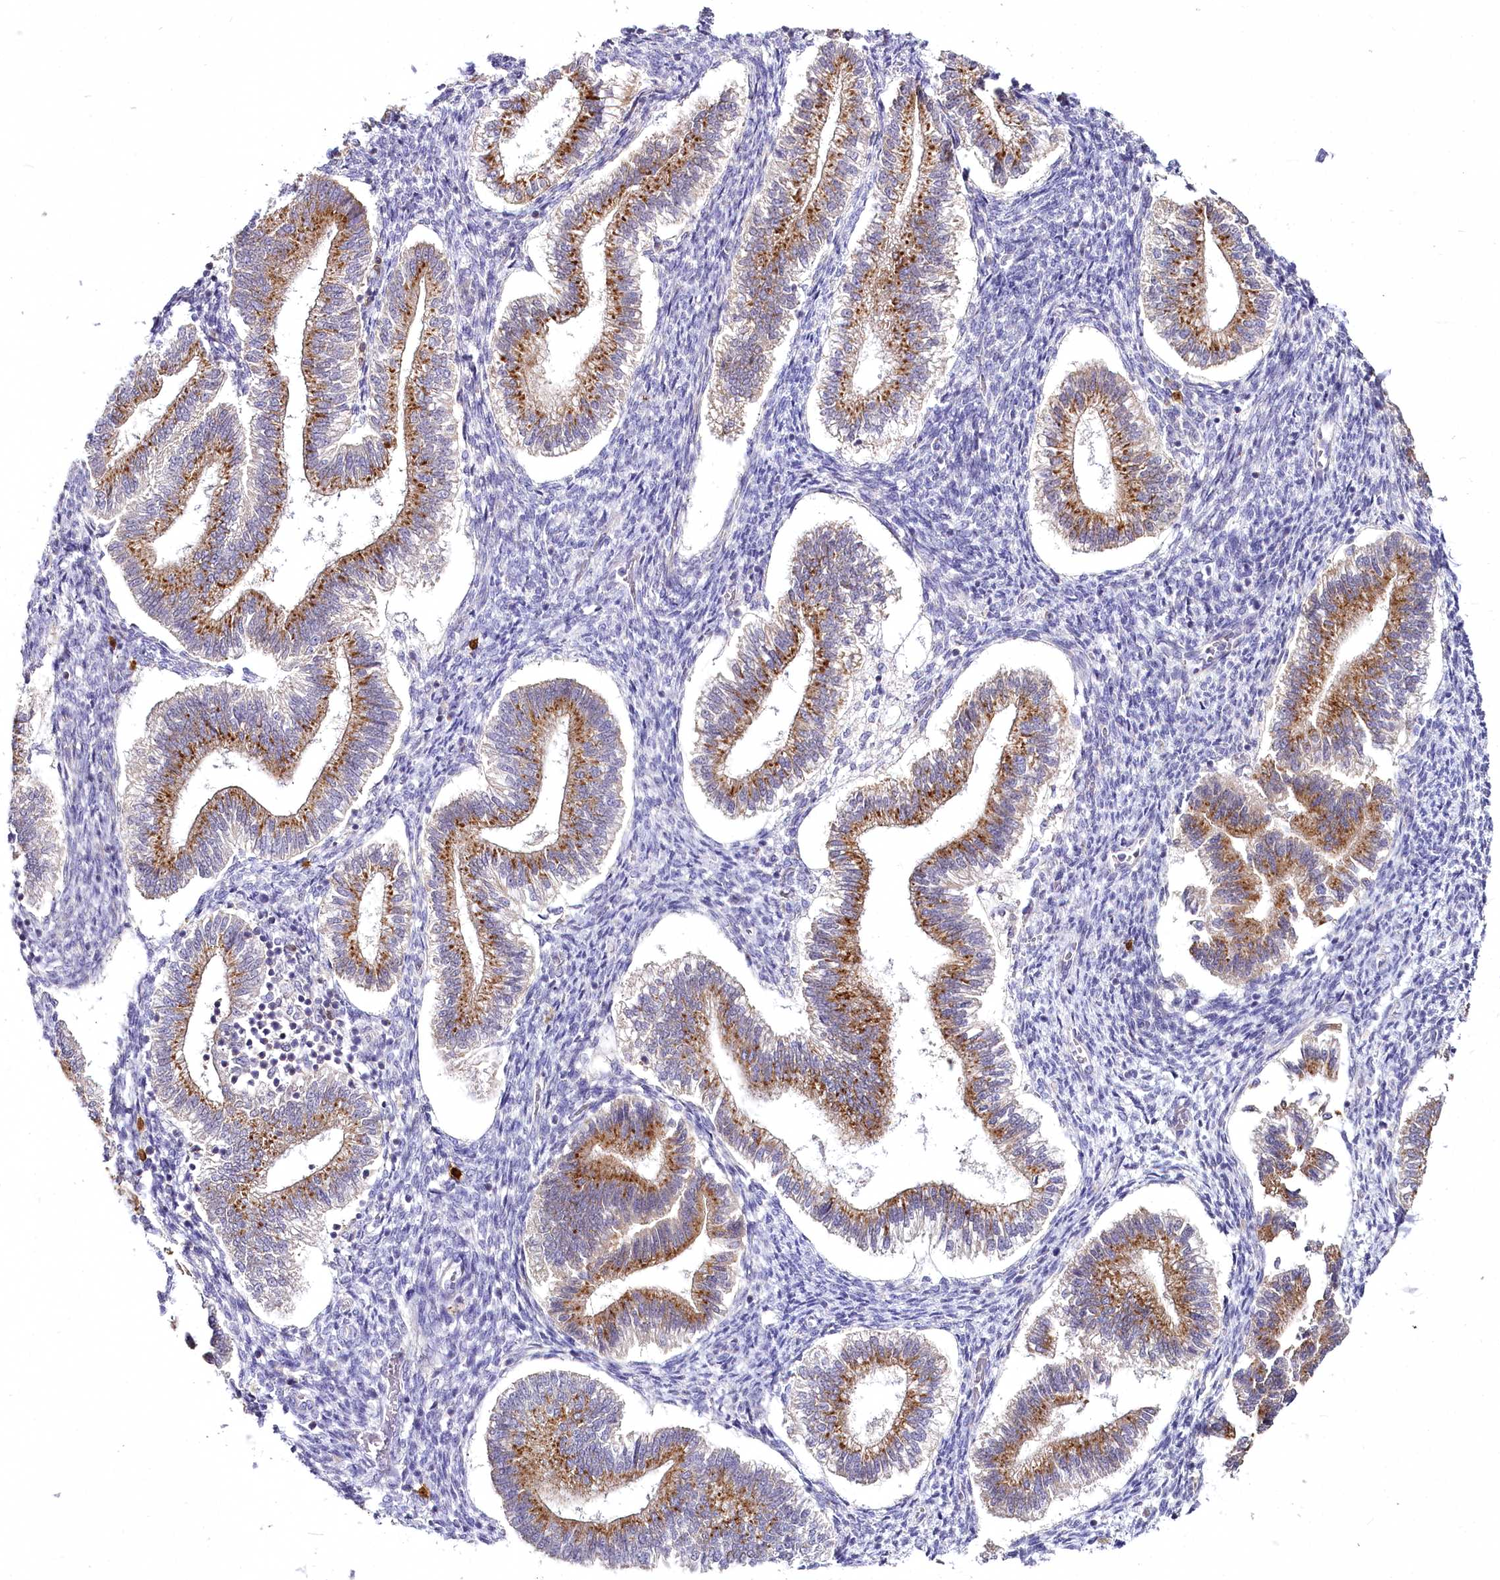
{"staining": {"intensity": "negative", "quantity": "none", "location": "none"}, "tissue": "endometrium", "cell_type": "Cells in endometrial stroma", "image_type": "normal", "snomed": [{"axis": "morphology", "description": "Normal tissue, NOS"}, {"axis": "topography", "description": "Endometrium"}], "caption": "Immunohistochemical staining of normal human endometrium displays no significant positivity in cells in endometrial stroma. (DAB (3,3'-diaminobenzidine) immunohistochemistry, high magnification).", "gene": "VWA5A", "patient": {"sex": "female", "age": 25}}